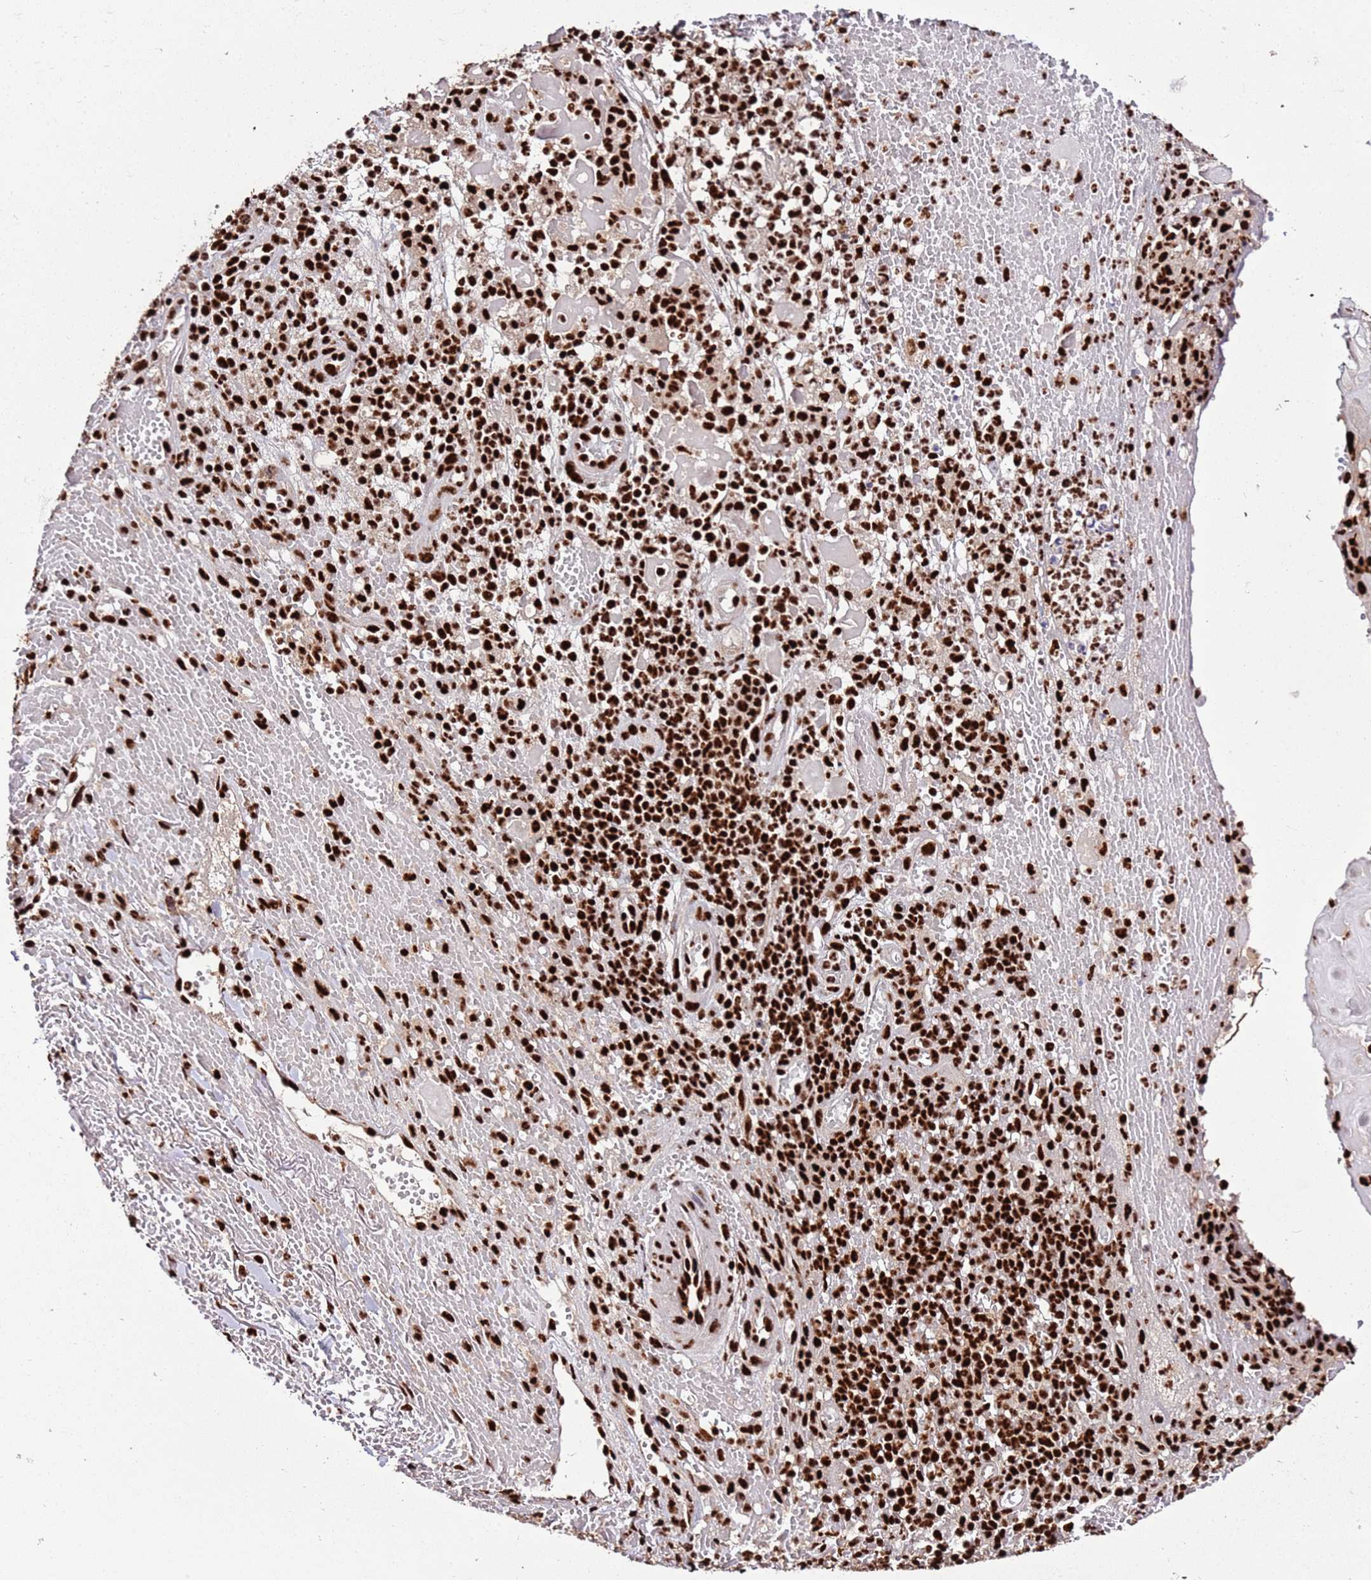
{"staining": {"intensity": "strong", "quantity": ">75%", "location": "nuclear"}, "tissue": "skin cancer", "cell_type": "Tumor cells", "image_type": "cancer", "snomed": [{"axis": "morphology", "description": "Normal tissue, NOS"}, {"axis": "morphology", "description": "Squamous cell carcinoma, NOS"}, {"axis": "topography", "description": "Skin"}, {"axis": "topography", "description": "Cartilage tissue"}], "caption": "Human skin cancer stained for a protein (brown) exhibits strong nuclear positive positivity in approximately >75% of tumor cells.", "gene": "C6orf226", "patient": {"sex": "female", "age": 79}}